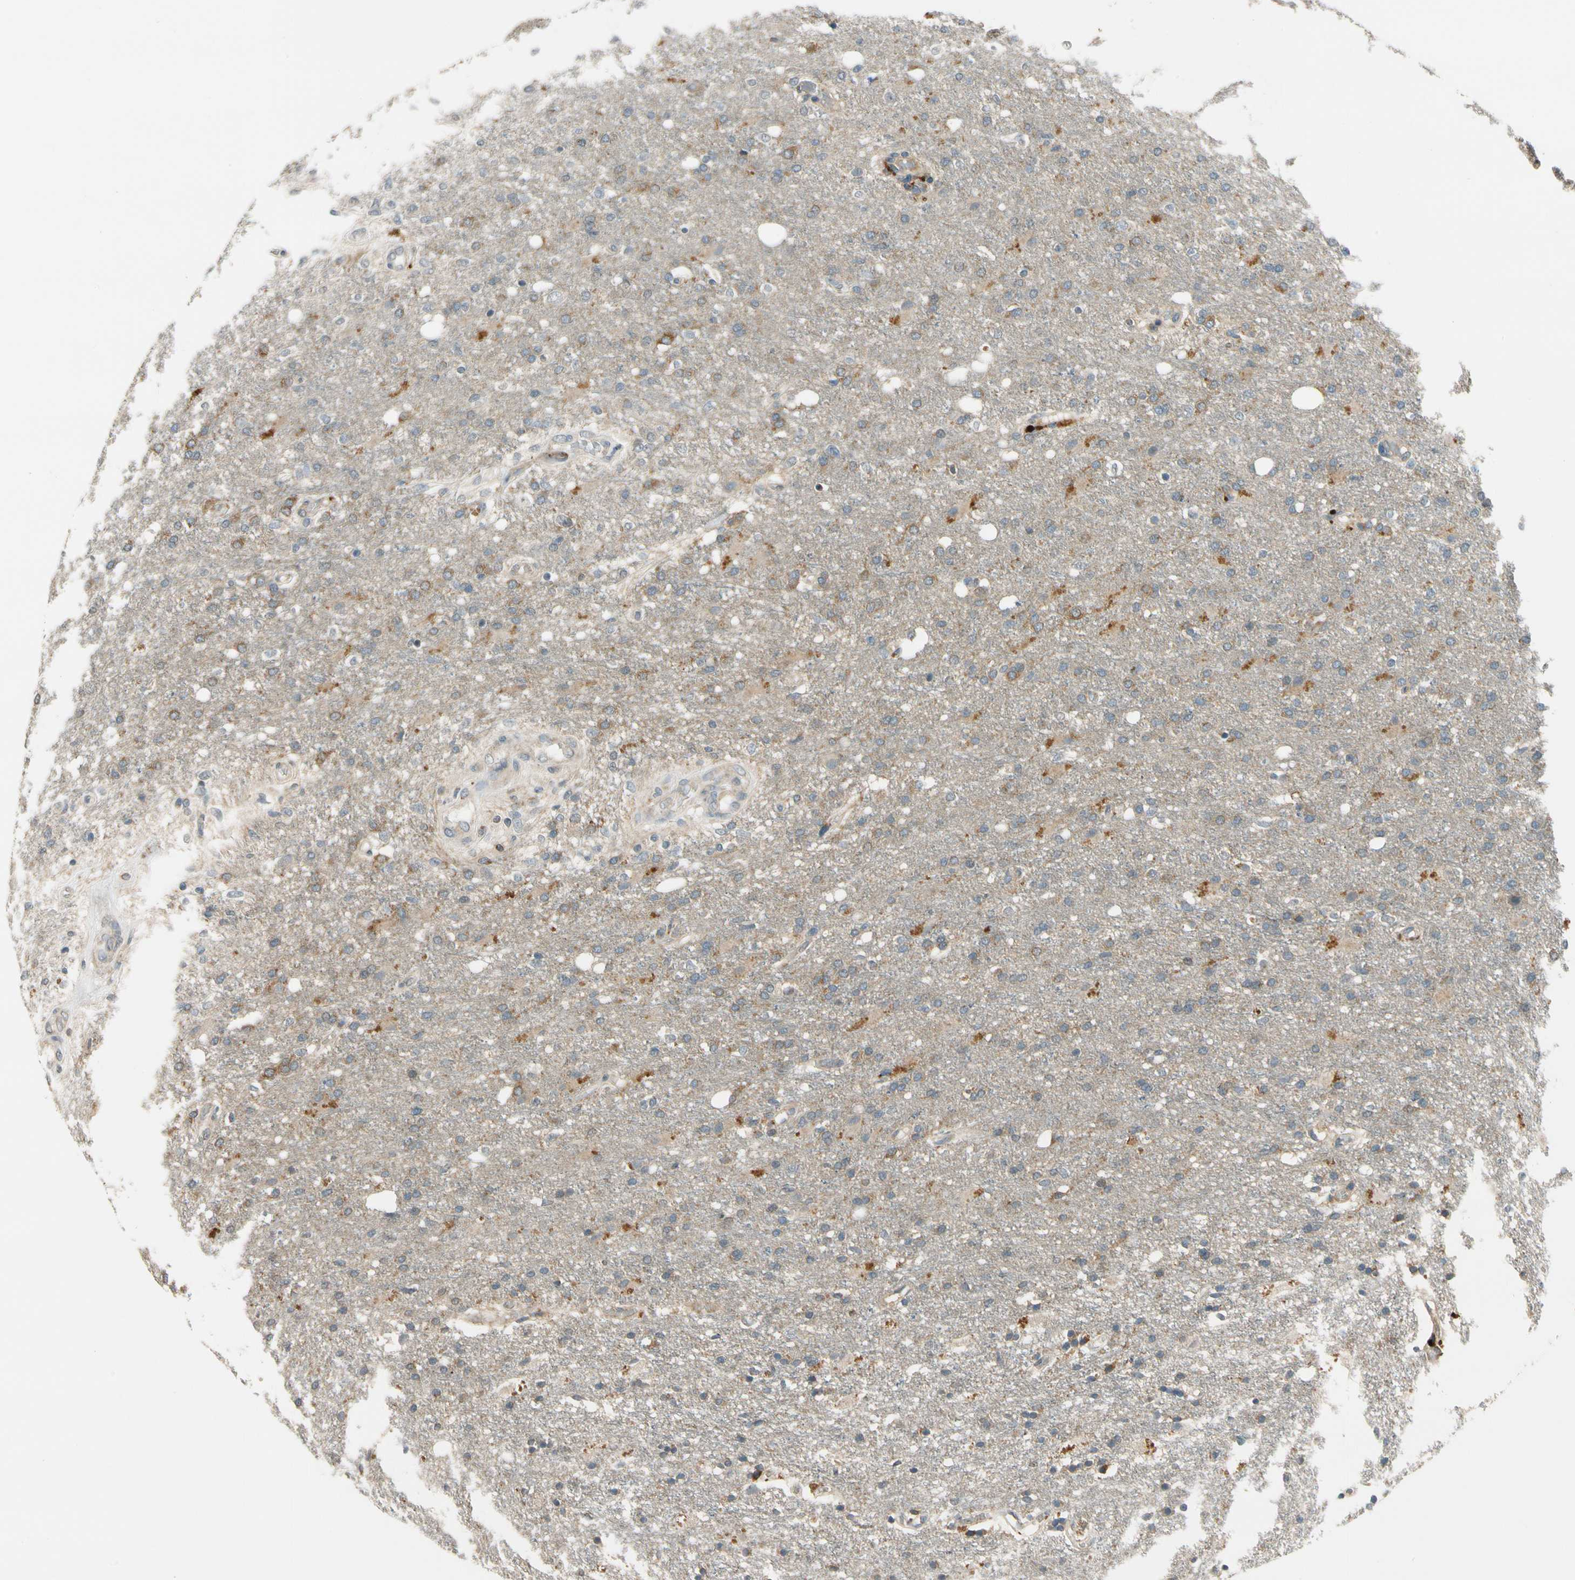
{"staining": {"intensity": "weak", "quantity": "25%-75%", "location": "cytoplasmic/membranous"}, "tissue": "glioma", "cell_type": "Tumor cells", "image_type": "cancer", "snomed": [{"axis": "morphology", "description": "Normal tissue, NOS"}, {"axis": "morphology", "description": "Glioma, malignant, High grade"}, {"axis": "topography", "description": "Cerebral cortex"}], "caption": "Protein staining exhibits weak cytoplasmic/membranous staining in about 25%-75% of tumor cells in malignant glioma (high-grade).", "gene": "MST1R", "patient": {"sex": "male", "age": 77}}